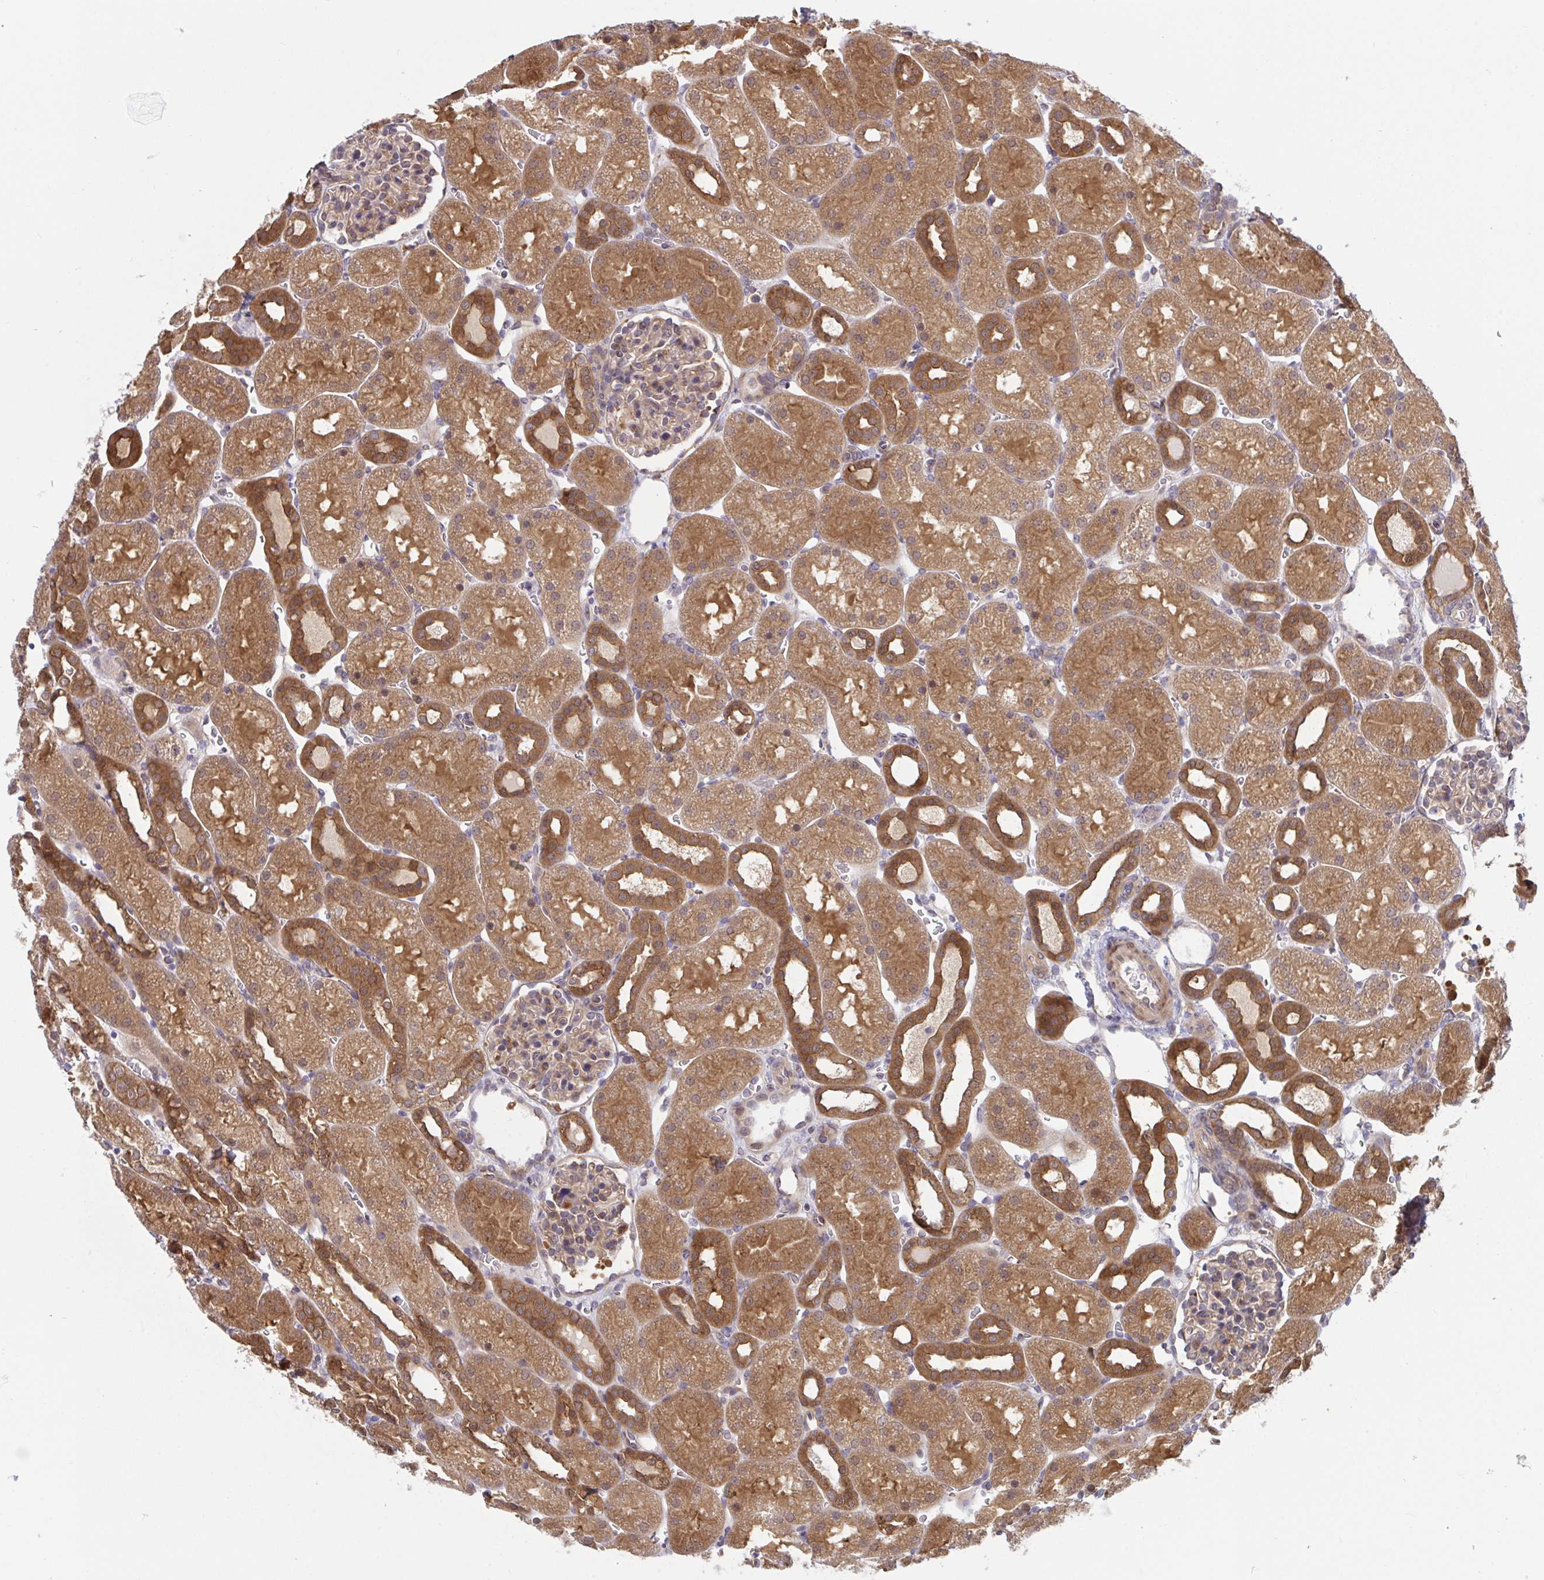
{"staining": {"intensity": "moderate", "quantity": "25%-75%", "location": "cytoplasmic/membranous"}, "tissue": "kidney", "cell_type": "Cells in glomeruli", "image_type": "normal", "snomed": [{"axis": "morphology", "description": "Normal tissue, NOS"}, {"axis": "topography", "description": "Kidney"}], "caption": "Immunohistochemistry (IHC) photomicrograph of normal human kidney stained for a protein (brown), which exhibits medium levels of moderate cytoplasmic/membranous staining in approximately 25%-75% of cells in glomeruli.", "gene": "LMNTD2", "patient": {"sex": "male", "age": 2}}